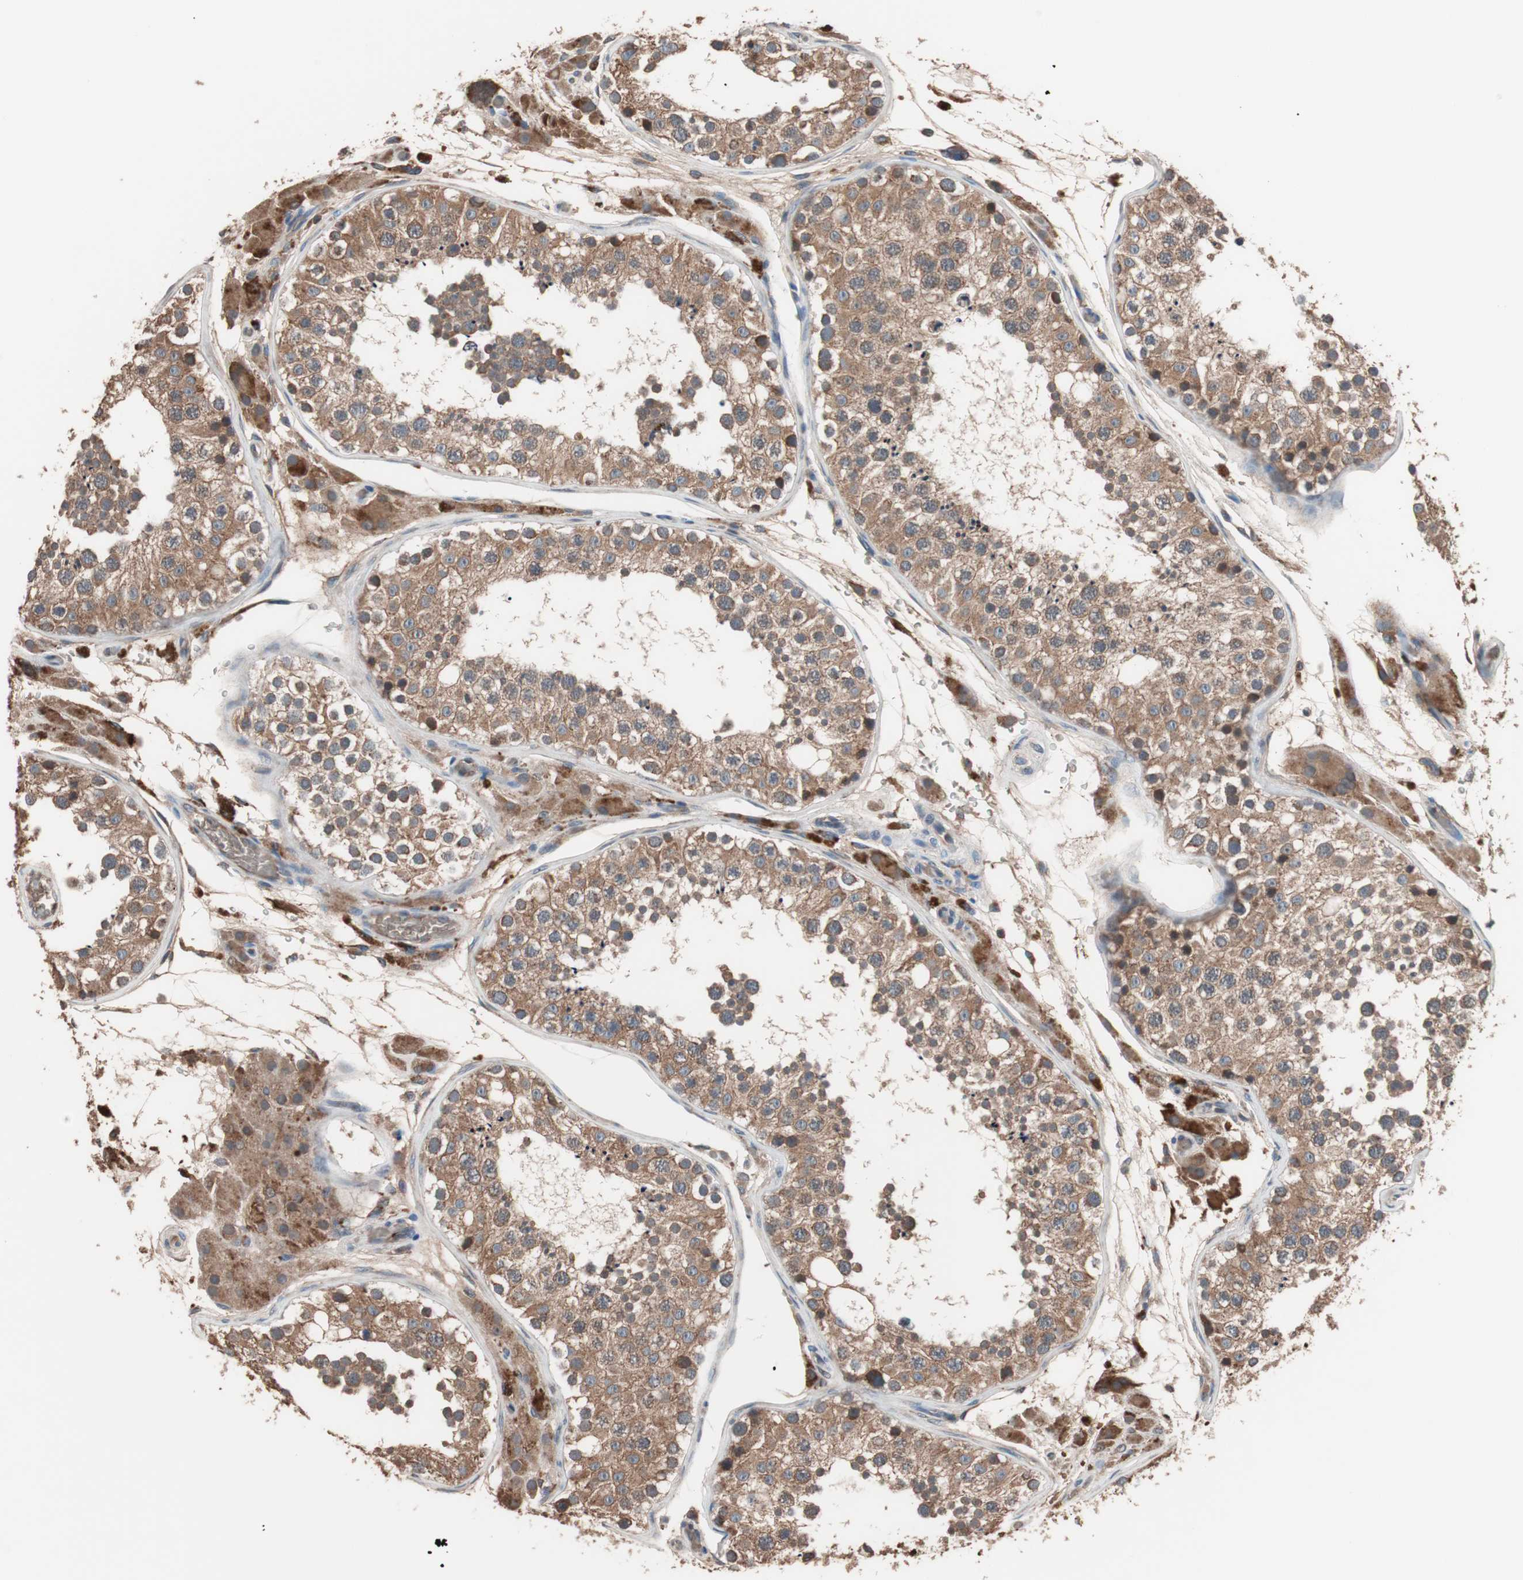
{"staining": {"intensity": "moderate", "quantity": ">75%", "location": "cytoplasmic/membranous"}, "tissue": "testis", "cell_type": "Cells in seminiferous ducts", "image_type": "normal", "snomed": [{"axis": "morphology", "description": "Normal tissue, NOS"}, {"axis": "topography", "description": "Testis"}], "caption": "Immunohistochemical staining of benign human testis shows >75% levels of moderate cytoplasmic/membranous protein expression in about >75% of cells in seminiferous ducts.", "gene": "GLYCTK", "patient": {"sex": "male", "age": 26}}